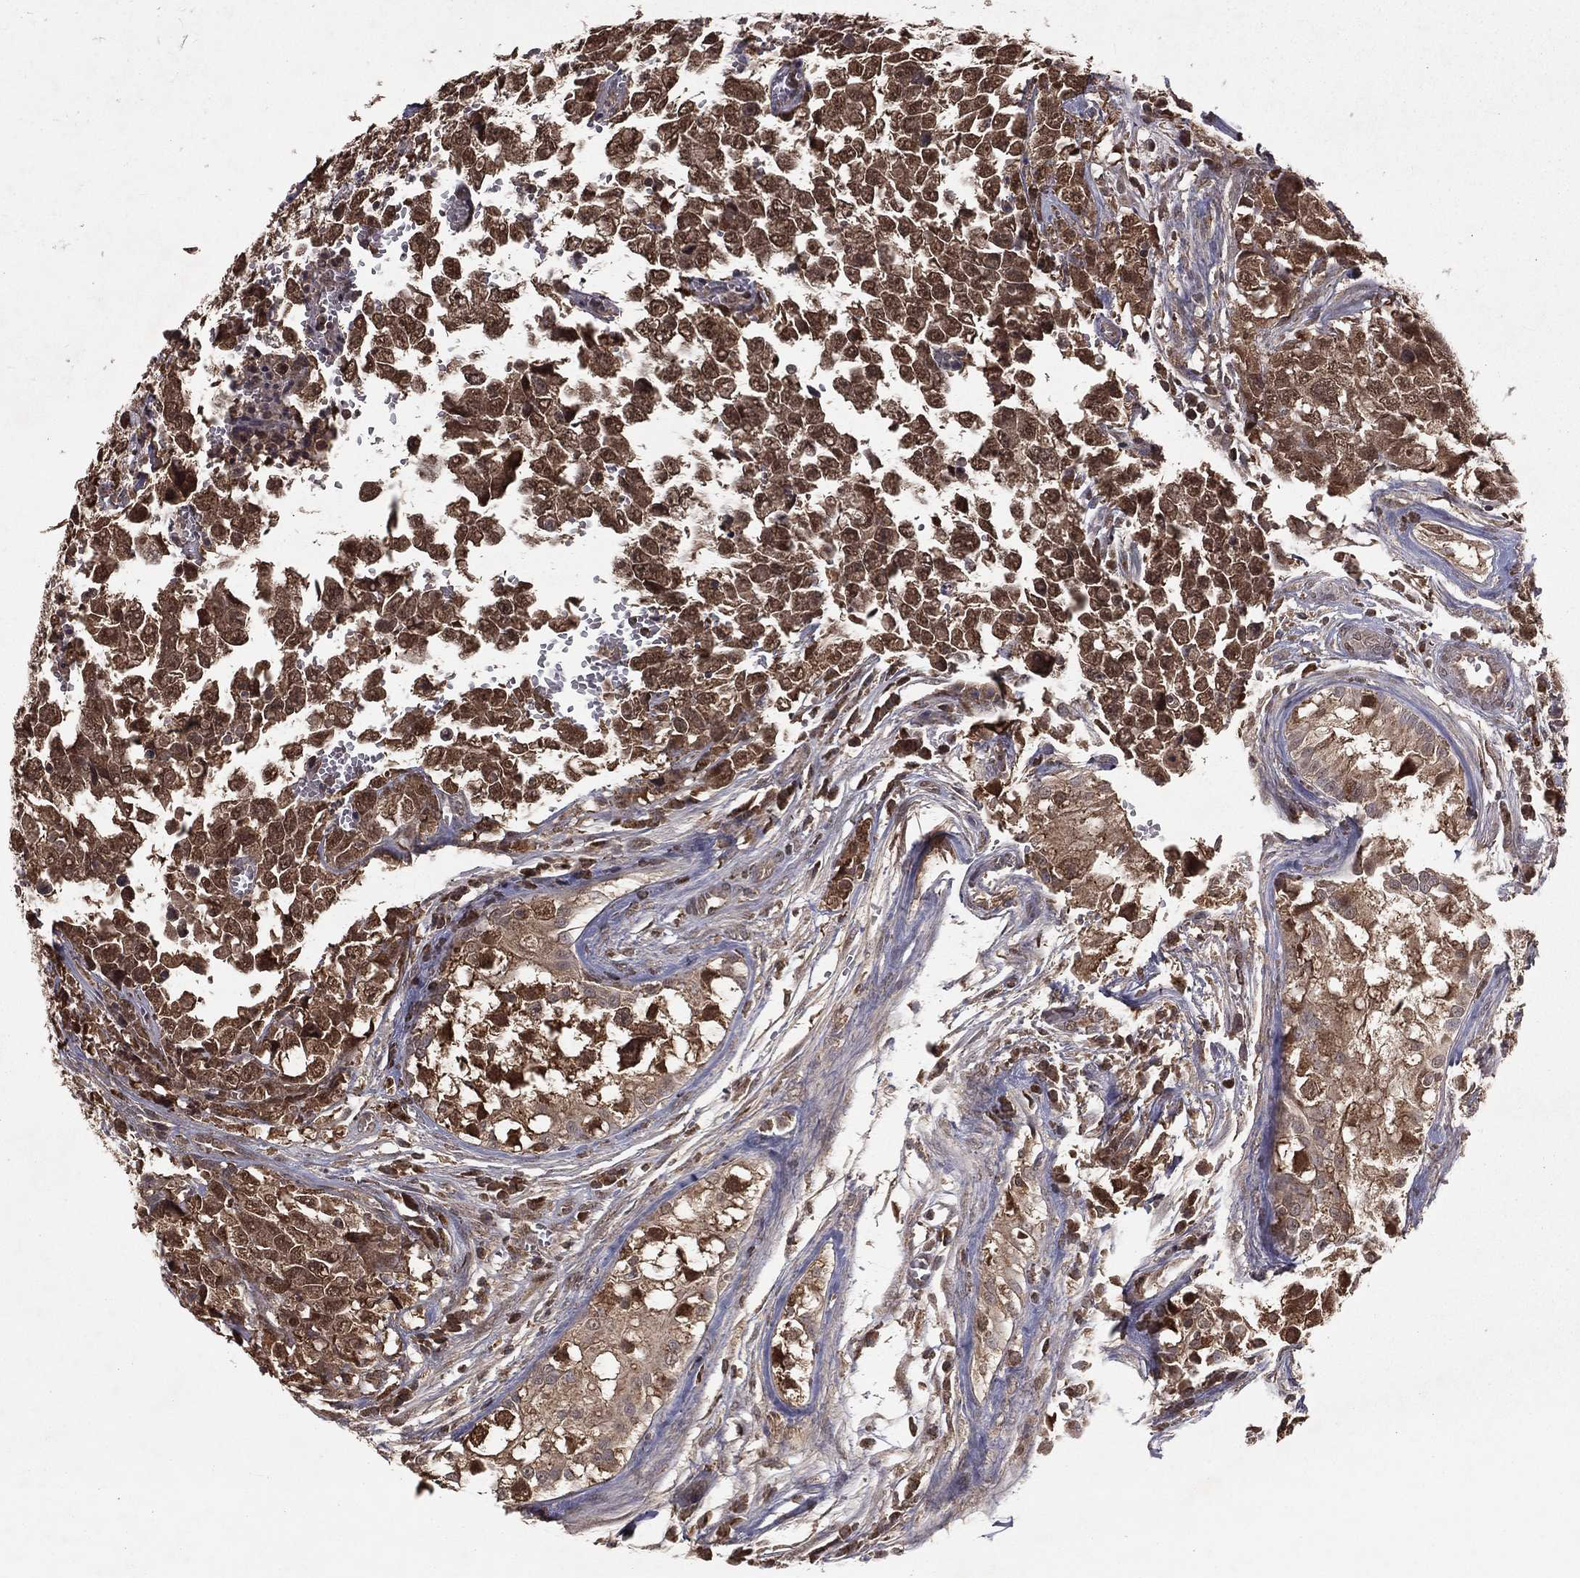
{"staining": {"intensity": "moderate", "quantity": ">75%", "location": "cytoplasmic/membranous"}, "tissue": "testis cancer", "cell_type": "Tumor cells", "image_type": "cancer", "snomed": [{"axis": "morphology", "description": "Carcinoma, Embryonal, NOS"}, {"axis": "topography", "description": "Testis"}], "caption": "The image reveals immunohistochemical staining of embryonal carcinoma (testis). There is moderate cytoplasmic/membranous expression is present in approximately >75% of tumor cells.", "gene": "ZDHHC15", "patient": {"sex": "male", "age": 23}}